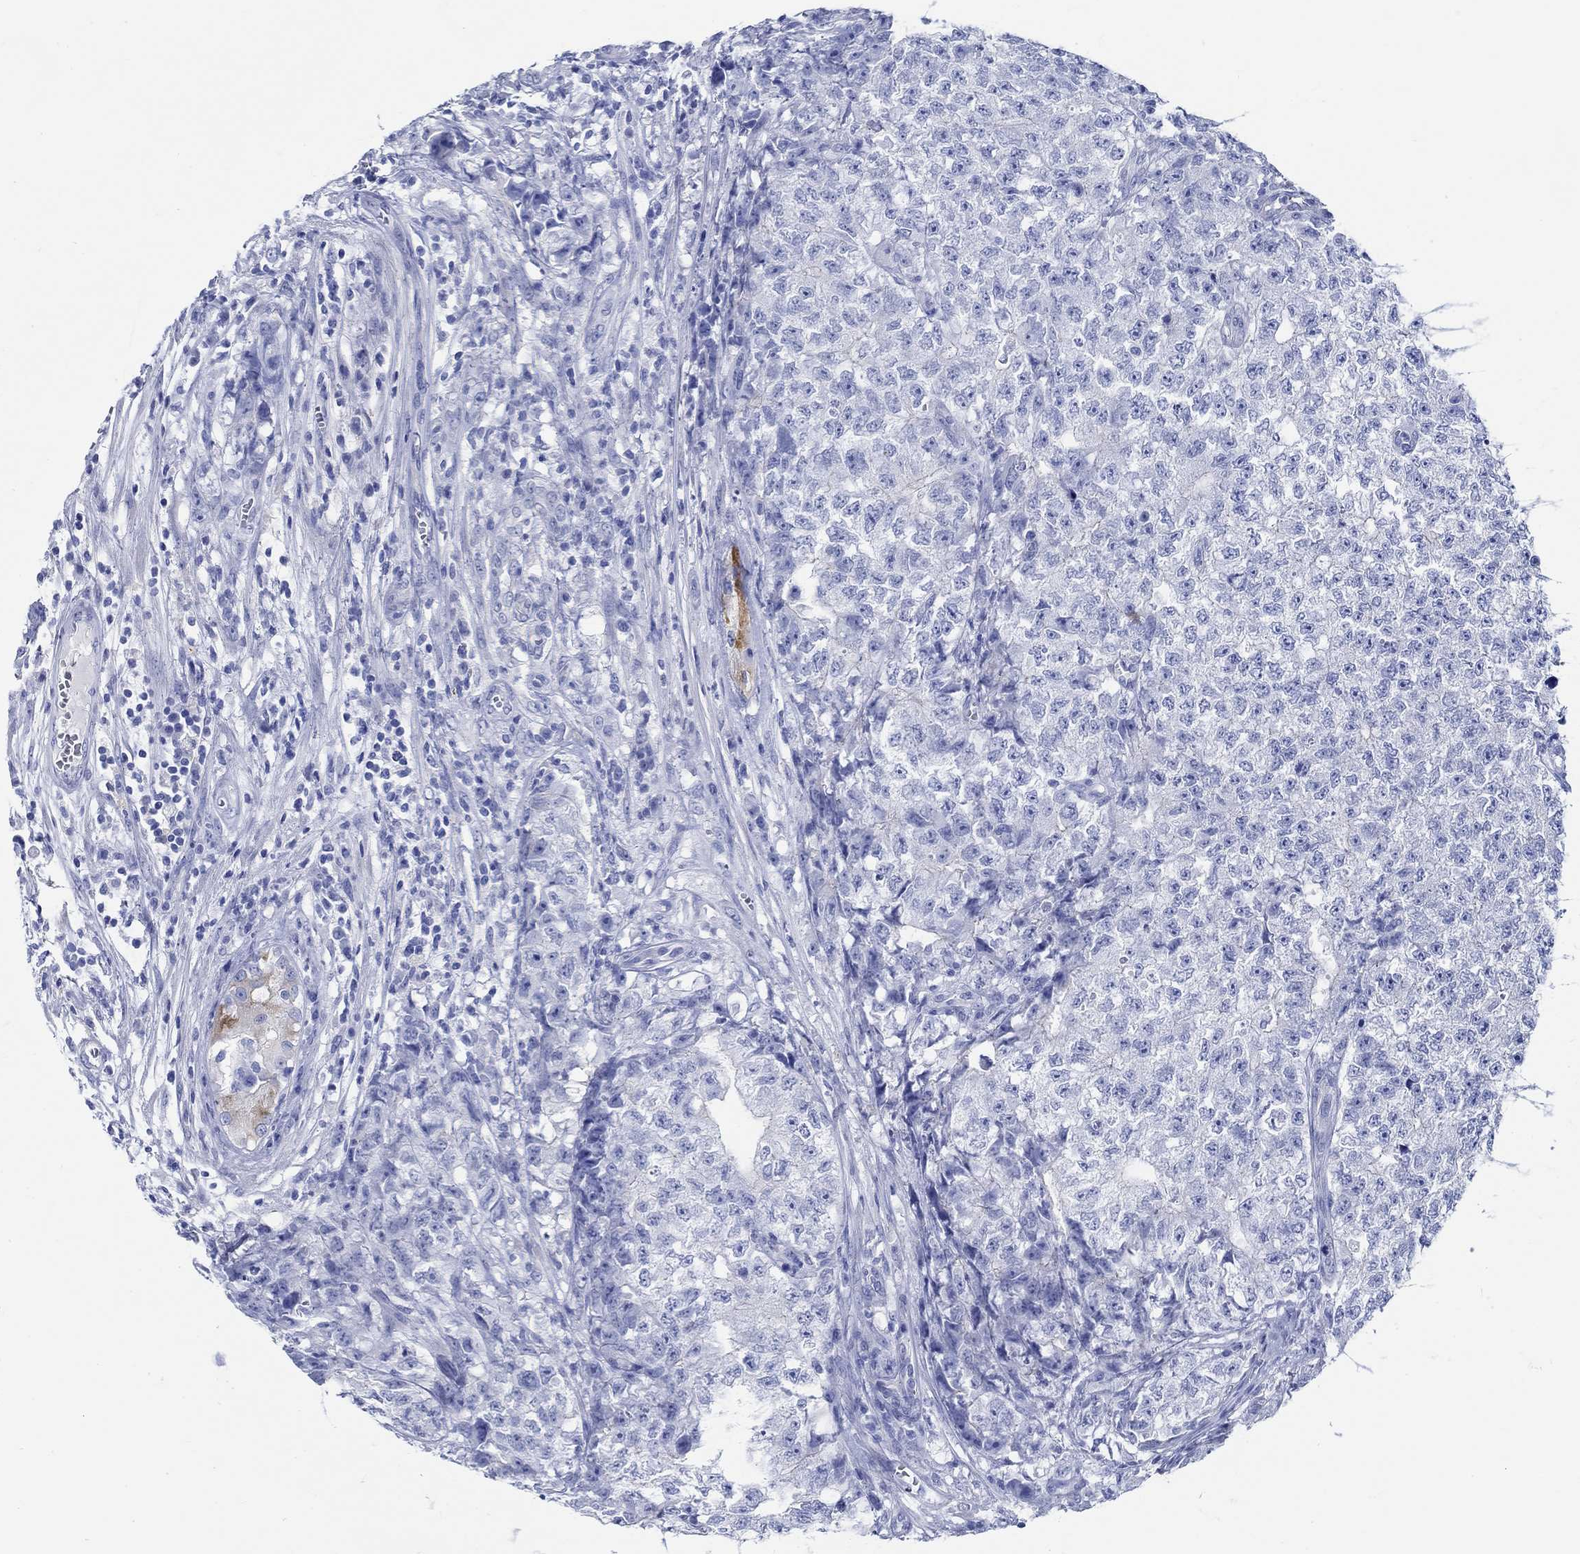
{"staining": {"intensity": "negative", "quantity": "none", "location": "none"}, "tissue": "testis cancer", "cell_type": "Tumor cells", "image_type": "cancer", "snomed": [{"axis": "morphology", "description": "Seminoma, NOS"}, {"axis": "morphology", "description": "Carcinoma, Embryonal, NOS"}, {"axis": "topography", "description": "Testis"}], "caption": "Immunohistochemistry (IHC) of human embryonal carcinoma (testis) displays no positivity in tumor cells. (Brightfield microscopy of DAB (3,3'-diaminobenzidine) immunohistochemistry at high magnification).", "gene": "RD3L", "patient": {"sex": "male", "age": 22}}